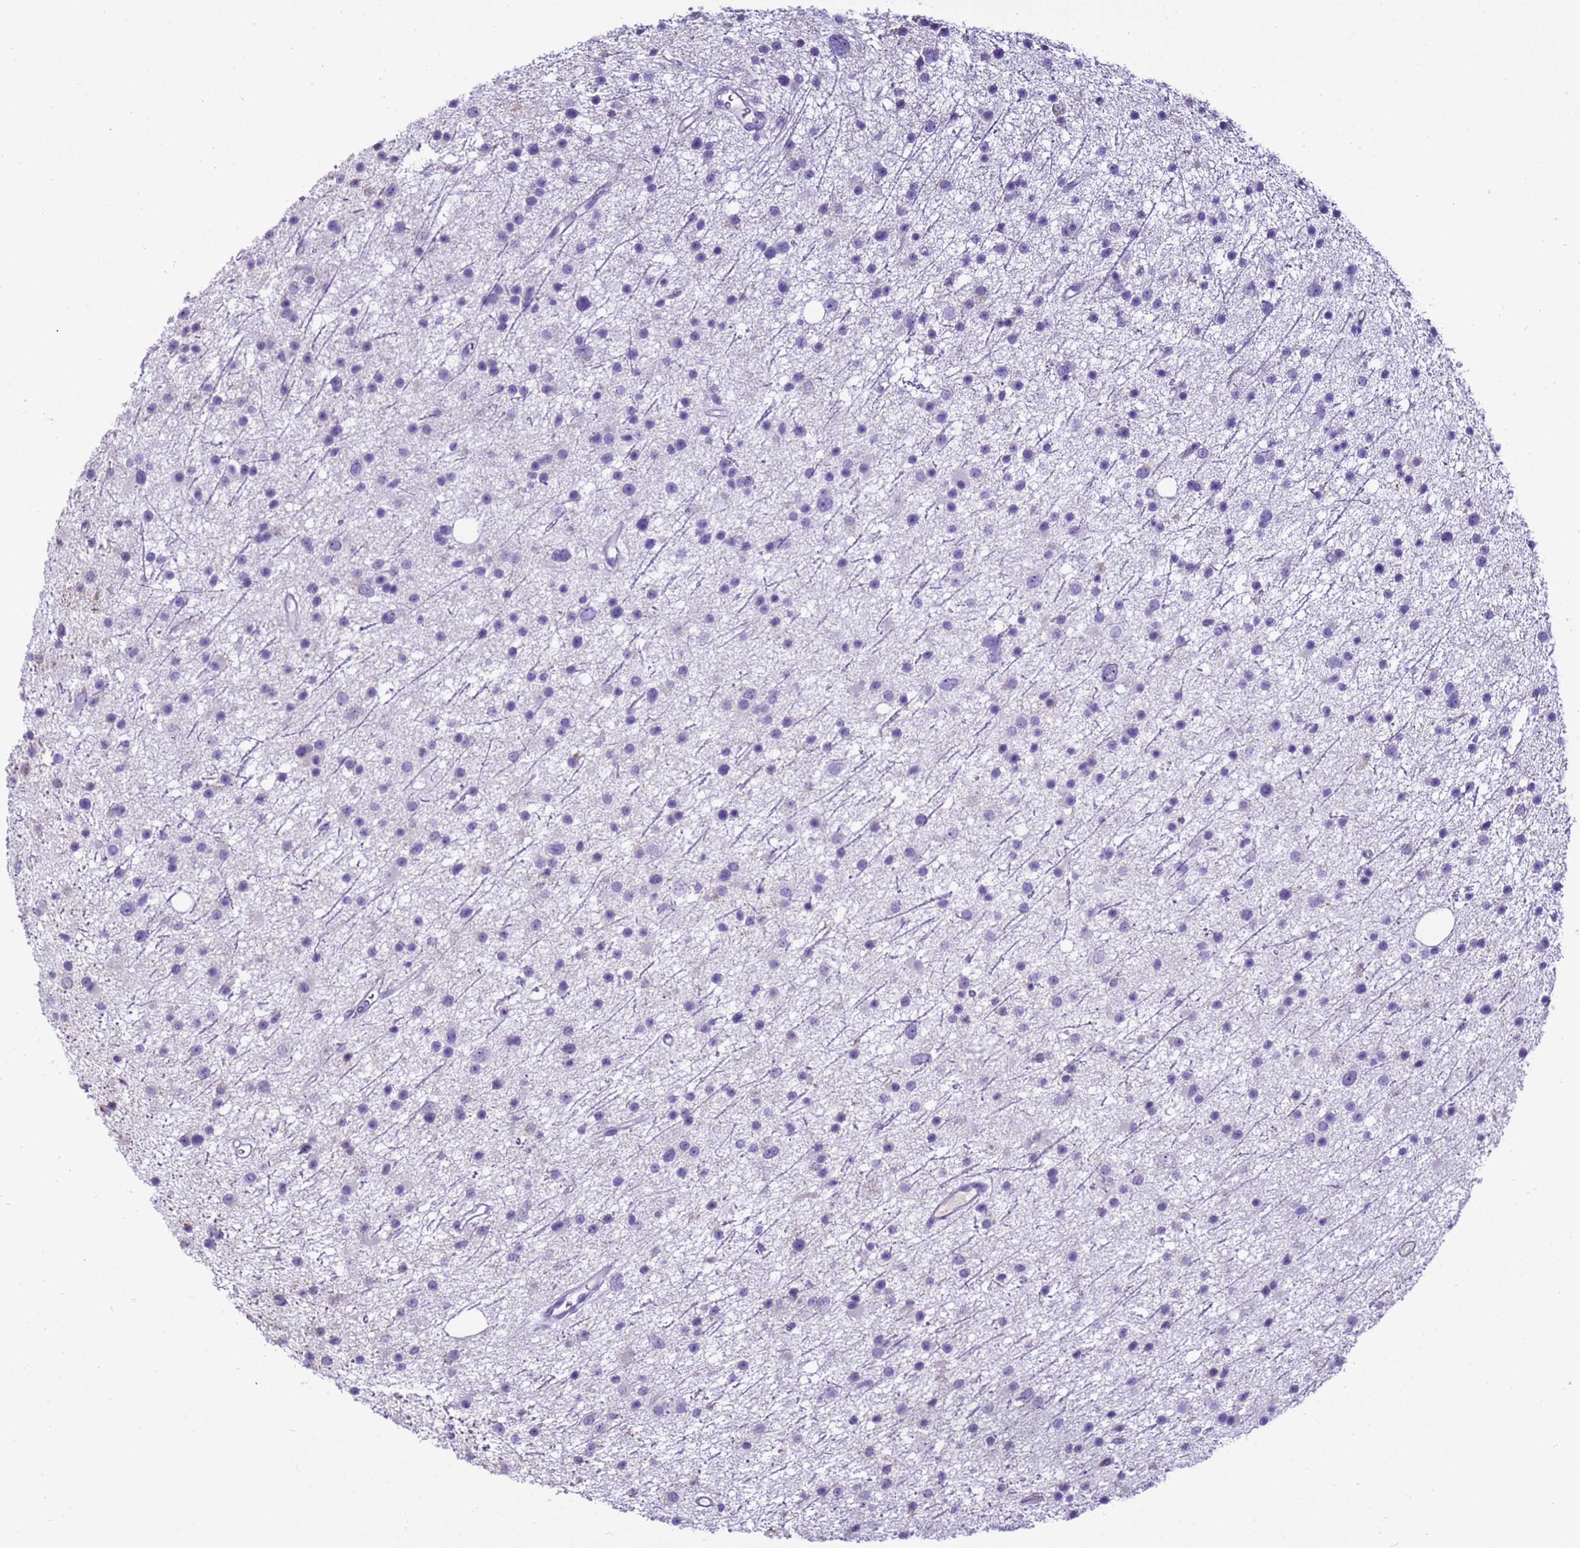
{"staining": {"intensity": "negative", "quantity": "none", "location": "none"}, "tissue": "glioma", "cell_type": "Tumor cells", "image_type": "cancer", "snomed": [{"axis": "morphology", "description": "Glioma, malignant, Low grade"}, {"axis": "topography", "description": "Cerebral cortex"}], "caption": "A micrograph of low-grade glioma (malignant) stained for a protein reveals no brown staining in tumor cells.", "gene": "PIEZO2", "patient": {"sex": "female", "age": 39}}